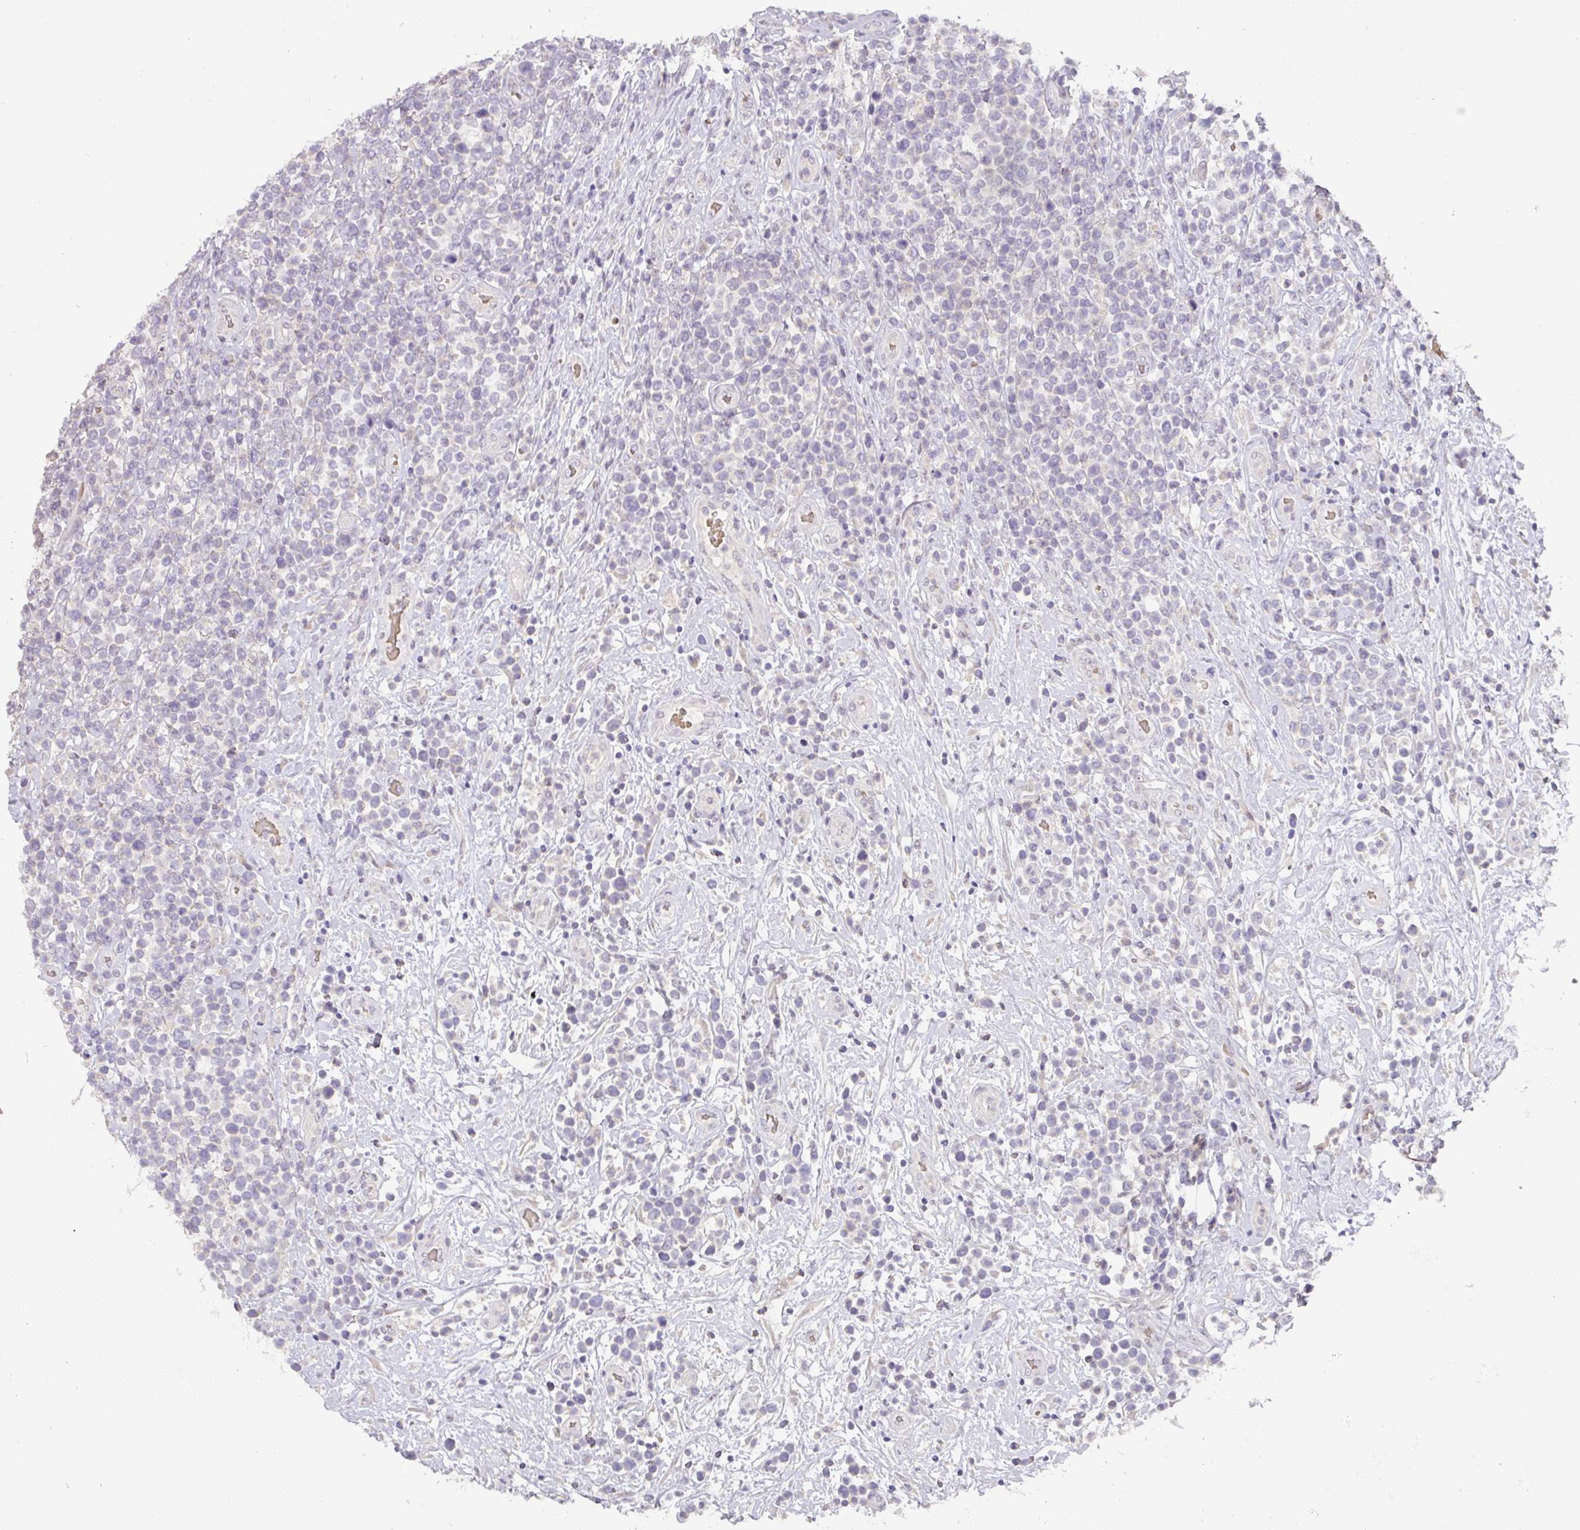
{"staining": {"intensity": "negative", "quantity": "none", "location": "none"}, "tissue": "lymphoma", "cell_type": "Tumor cells", "image_type": "cancer", "snomed": [{"axis": "morphology", "description": "Malignant lymphoma, non-Hodgkin's type, High grade"}, {"axis": "topography", "description": "Soft tissue"}], "caption": "This is an immunohistochemistry (IHC) micrograph of high-grade malignant lymphoma, non-Hodgkin's type. There is no staining in tumor cells.", "gene": "FOXN4", "patient": {"sex": "female", "age": 56}}